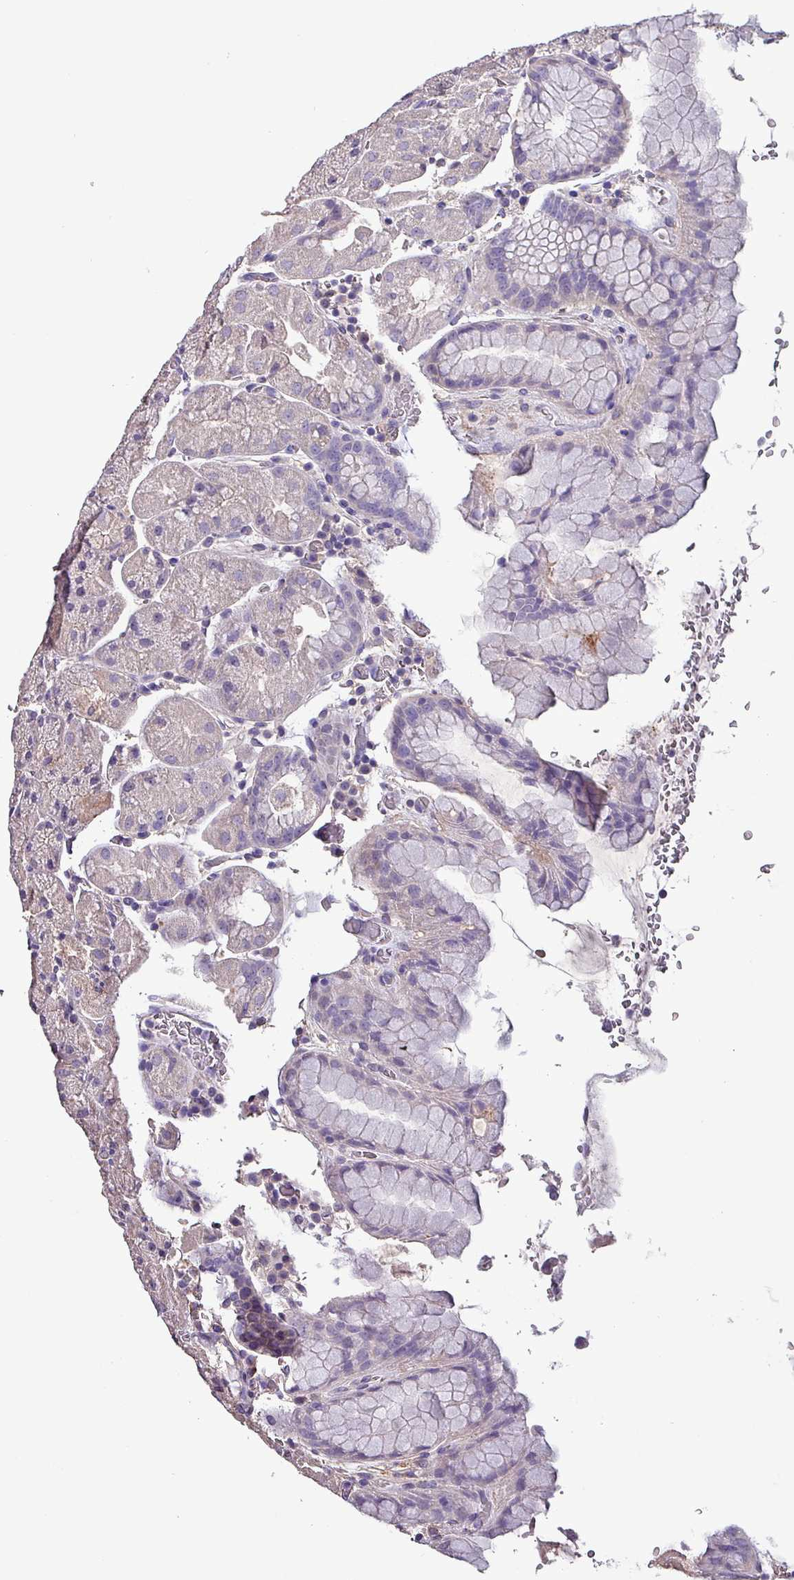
{"staining": {"intensity": "negative", "quantity": "none", "location": "none"}, "tissue": "stomach", "cell_type": "Glandular cells", "image_type": "normal", "snomed": [{"axis": "morphology", "description": "Normal tissue, NOS"}, {"axis": "topography", "description": "Stomach, upper"}, {"axis": "topography", "description": "Stomach, lower"}], "caption": "A high-resolution micrograph shows IHC staining of normal stomach, which exhibits no significant positivity in glandular cells.", "gene": "HTRA4", "patient": {"sex": "male", "age": 67}}